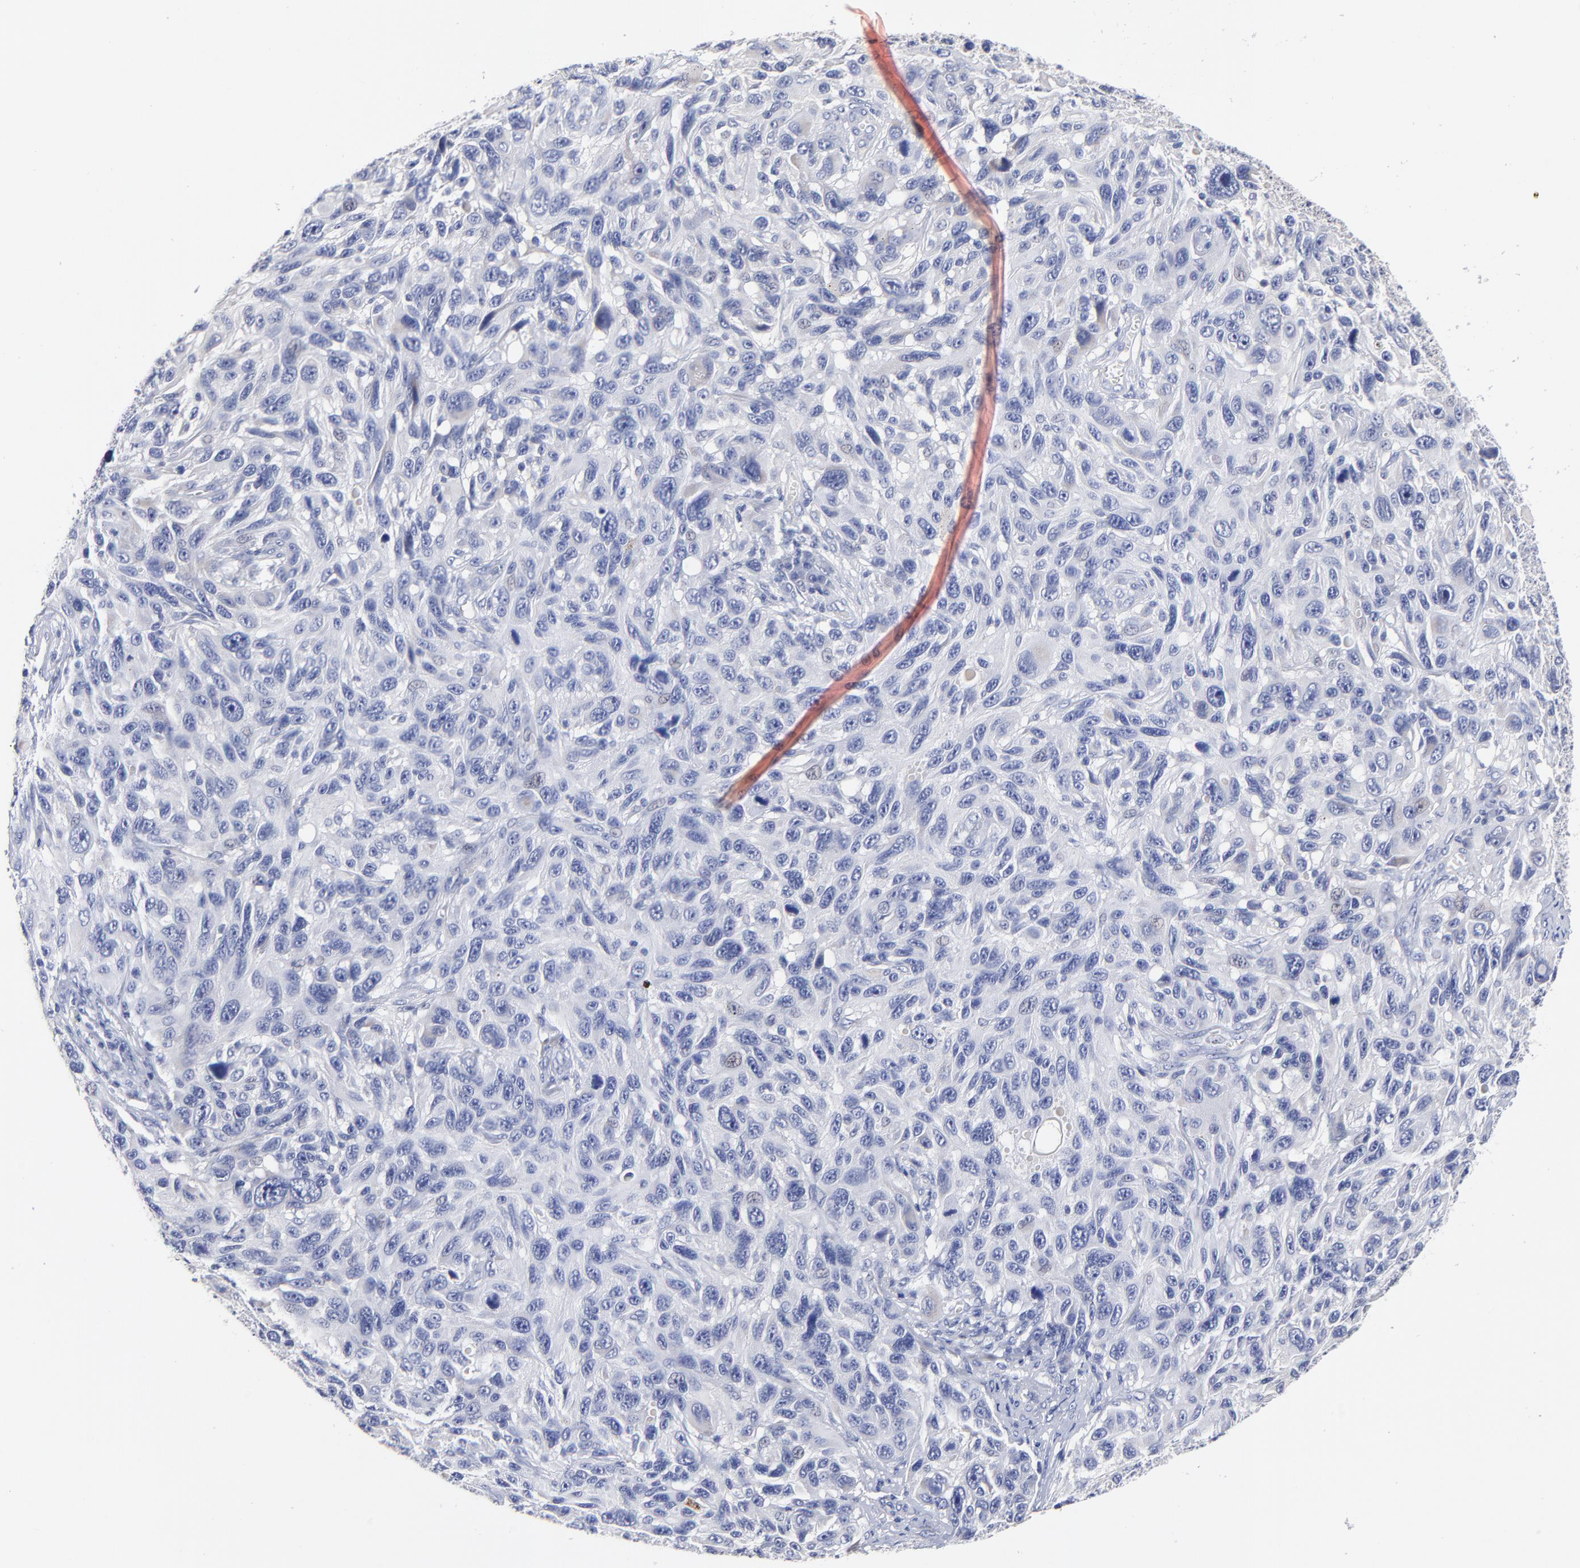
{"staining": {"intensity": "negative", "quantity": "none", "location": "none"}, "tissue": "melanoma", "cell_type": "Tumor cells", "image_type": "cancer", "snomed": [{"axis": "morphology", "description": "Malignant melanoma, NOS"}, {"axis": "topography", "description": "Skin"}], "caption": "Photomicrograph shows no significant protein positivity in tumor cells of malignant melanoma.", "gene": "CXADR", "patient": {"sex": "male", "age": 53}}